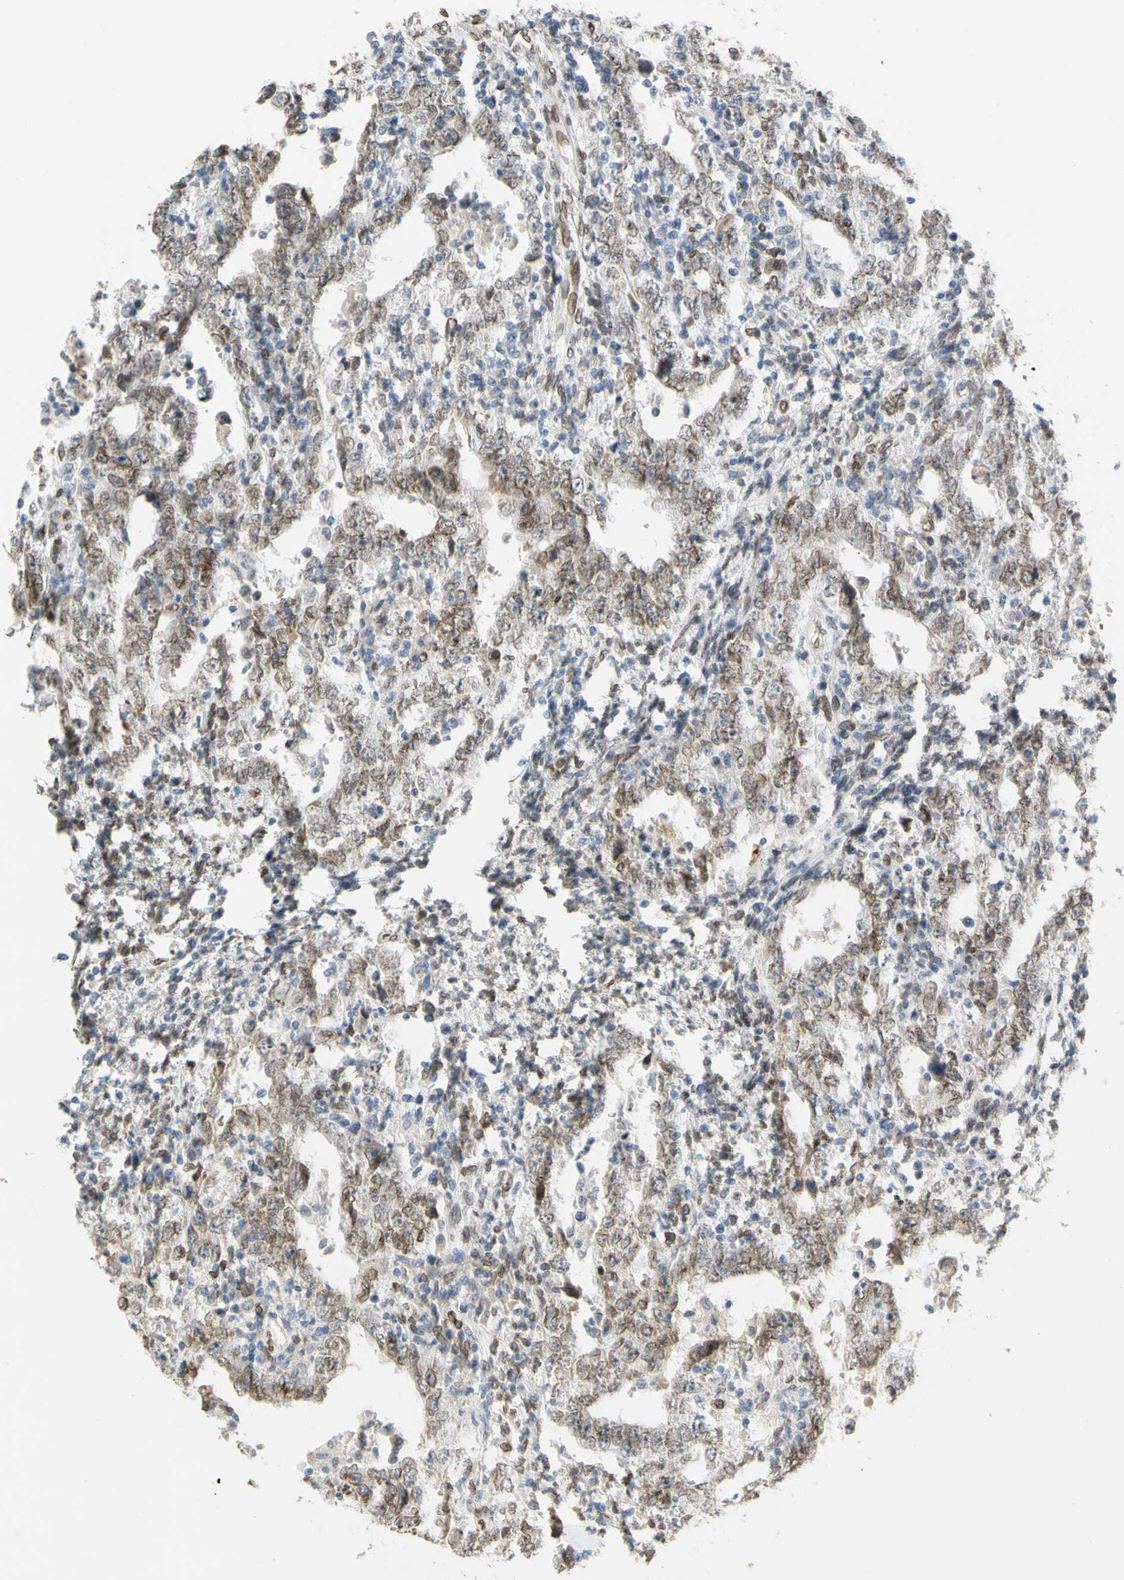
{"staining": {"intensity": "moderate", "quantity": ">75%", "location": "cytoplasmic/membranous"}, "tissue": "testis cancer", "cell_type": "Tumor cells", "image_type": "cancer", "snomed": [{"axis": "morphology", "description": "Carcinoma, Embryonal, NOS"}, {"axis": "topography", "description": "Testis"}], "caption": "Brown immunohistochemical staining in human testis cancer (embryonal carcinoma) demonstrates moderate cytoplasmic/membranous staining in about >75% of tumor cells.", "gene": "SUN1", "patient": {"sex": "male", "age": 26}}